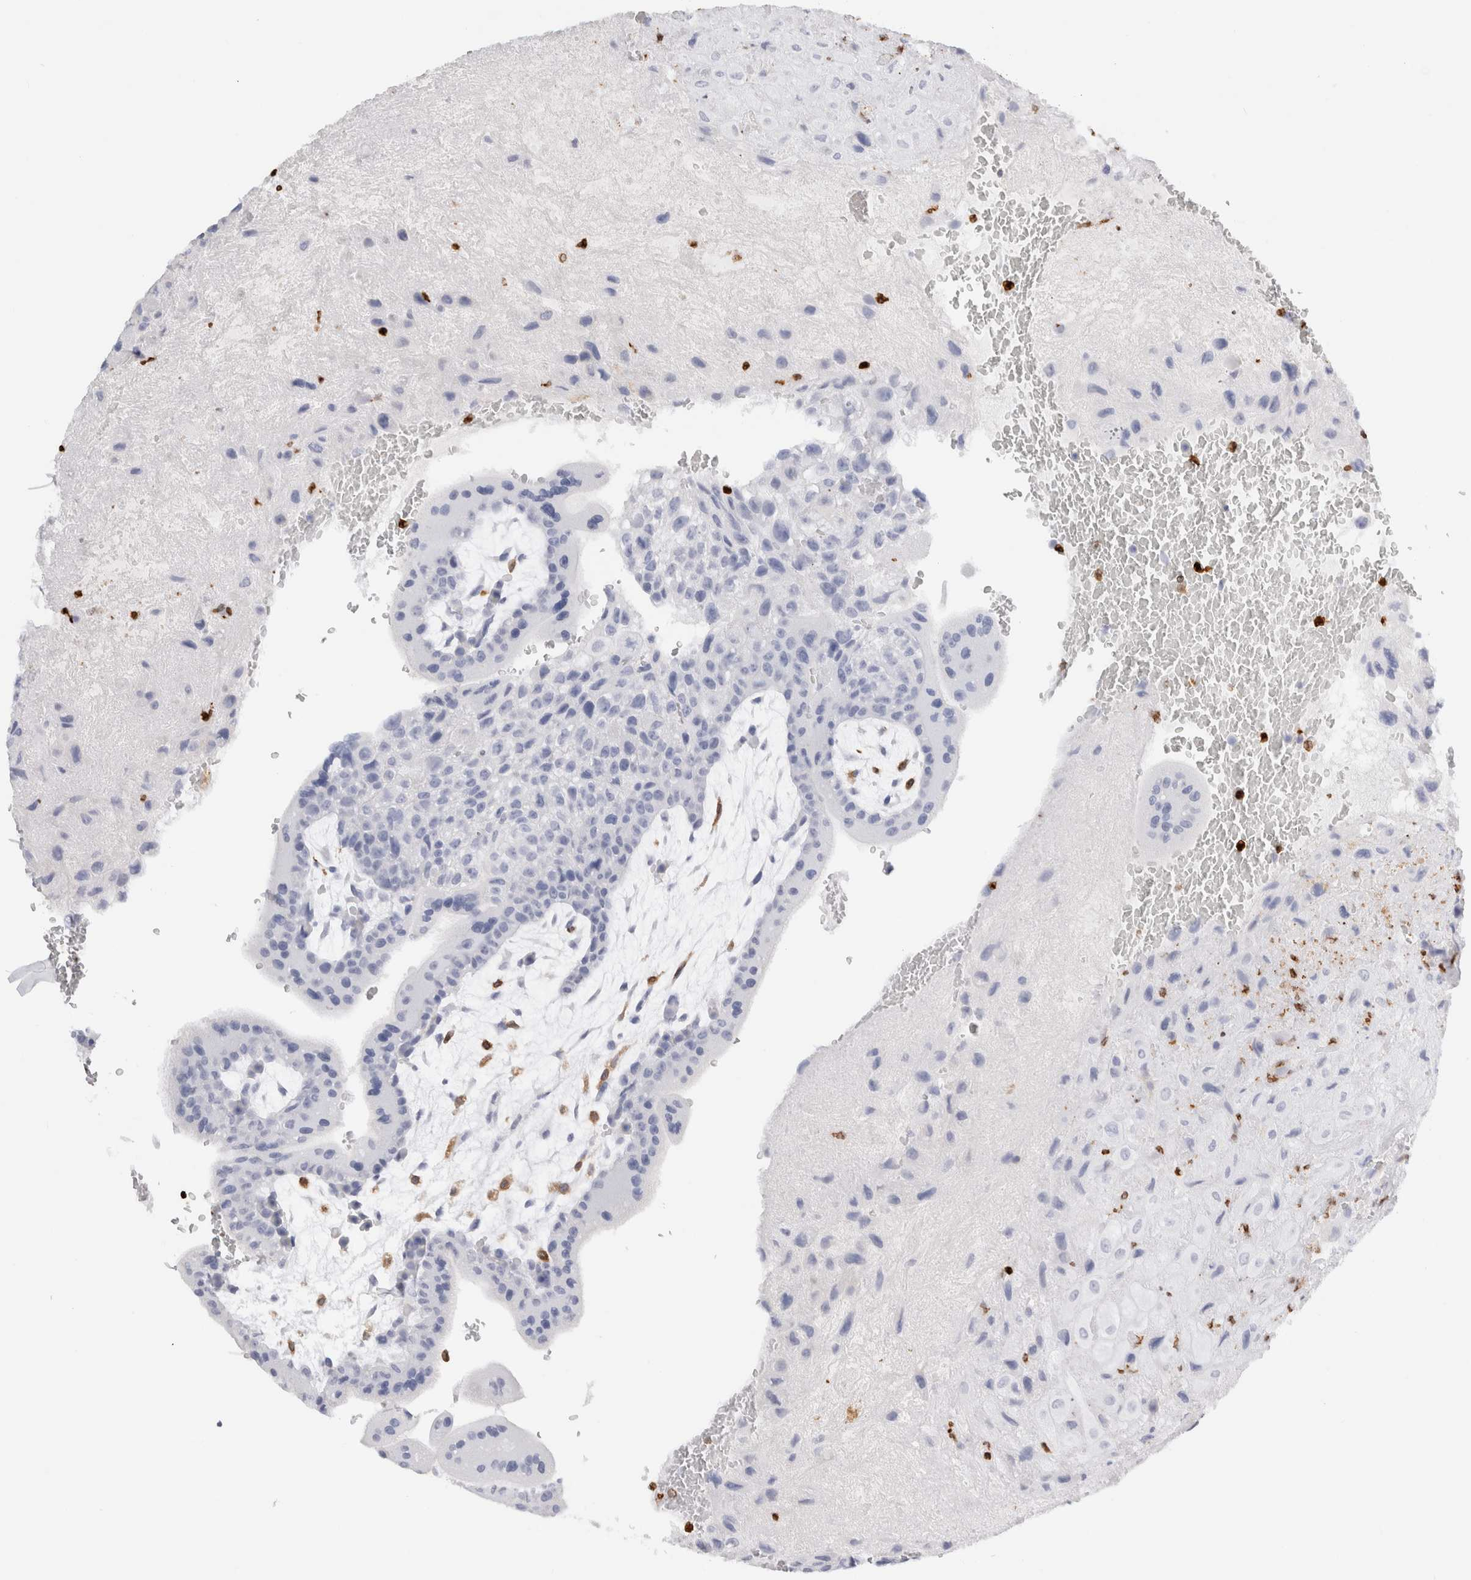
{"staining": {"intensity": "negative", "quantity": "none", "location": "none"}, "tissue": "placenta", "cell_type": "Decidual cells", "image_type": "normal", "snomed": [{"axis": "morphology", "description": "Normal tissue, NOS"}, {"axis": "topography", "description": "Placenta"}], "caption": "The image displays no staining of decidual cells in normal placenta. (DAB IHC, high magnification).", "gene": "ALOX5AP", "patient": {"sex": "female", "age": 35}}